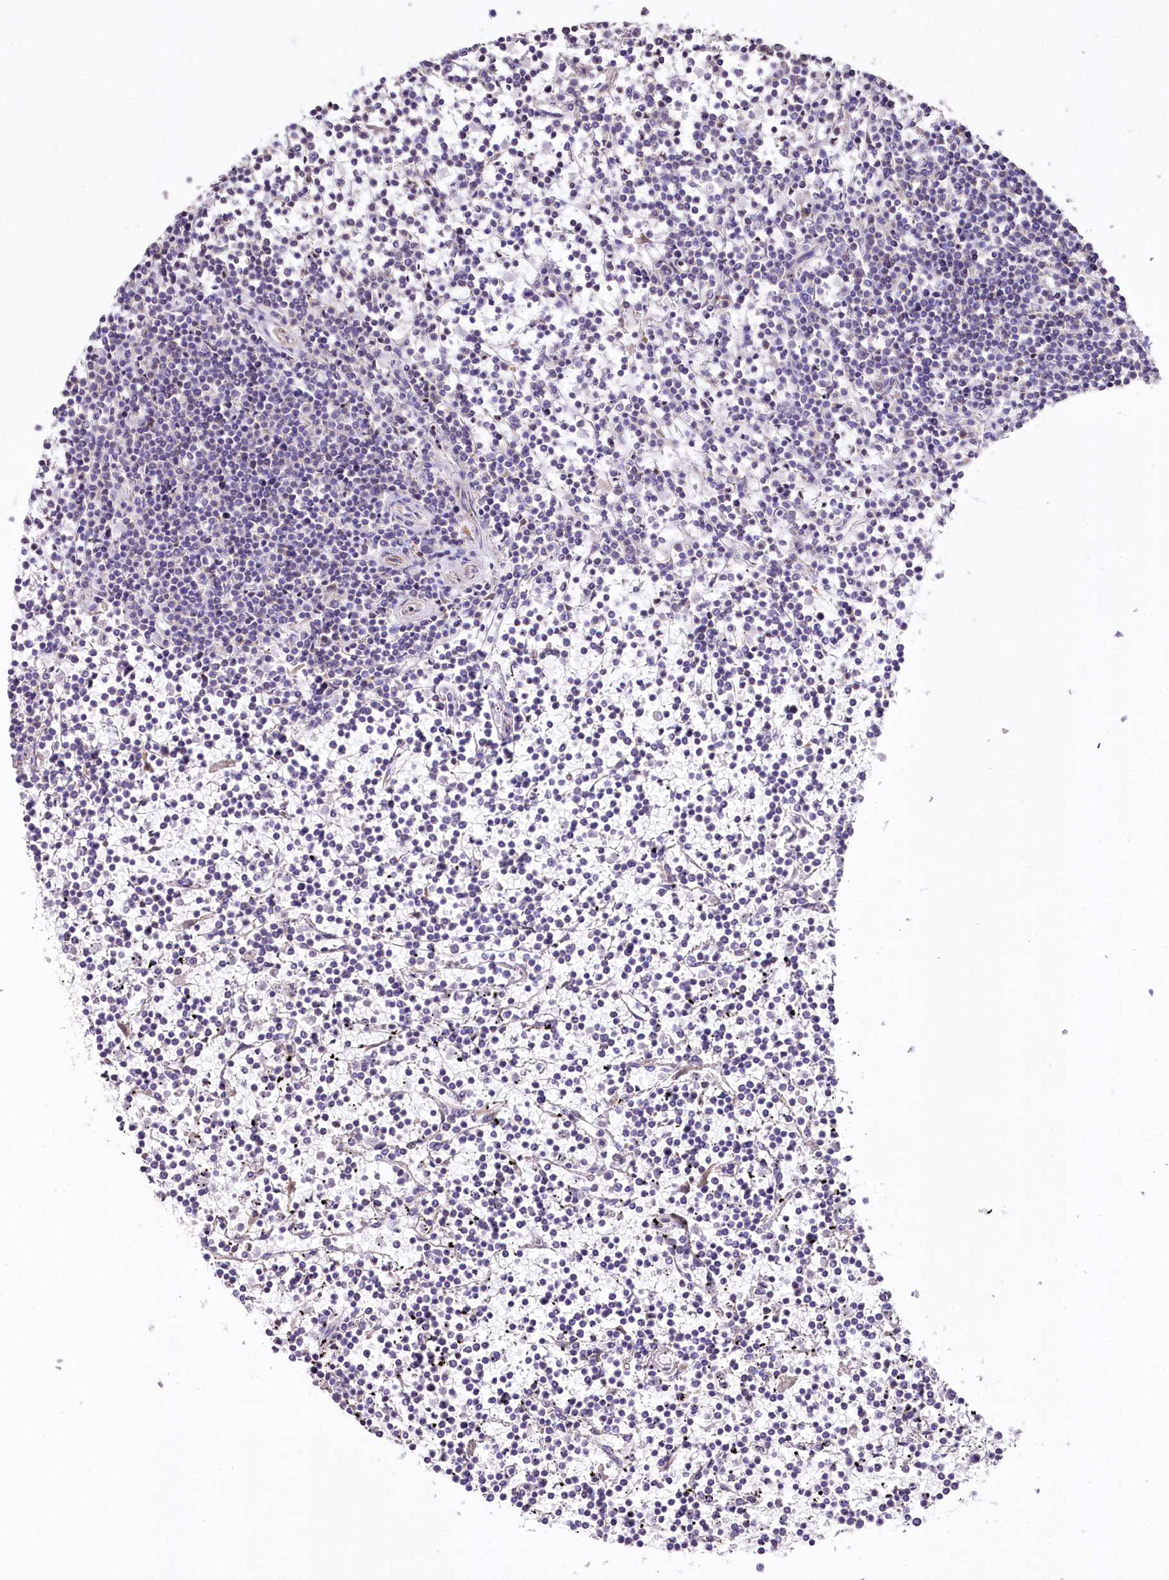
{"staining": {"intensity": "negative", "quantity": "none", "location": "none"}, "tissue": "lymphoma", "cell_type": "Tumor cells", "image_type": "cancer", "snomed": [{"axis": "morphology", "description": "Malignant lymphoma, non-Hodgkin's type, Low grade"}, {"axis": "topography", "description": "Spleen"}], "caption": "A high-resolution image shows immunohistochemistry staining of lymphoma, which exhibits no significant staining in tumor cells.", "gene": "PTER", "patient": {"sex": "female", "age": 19}}